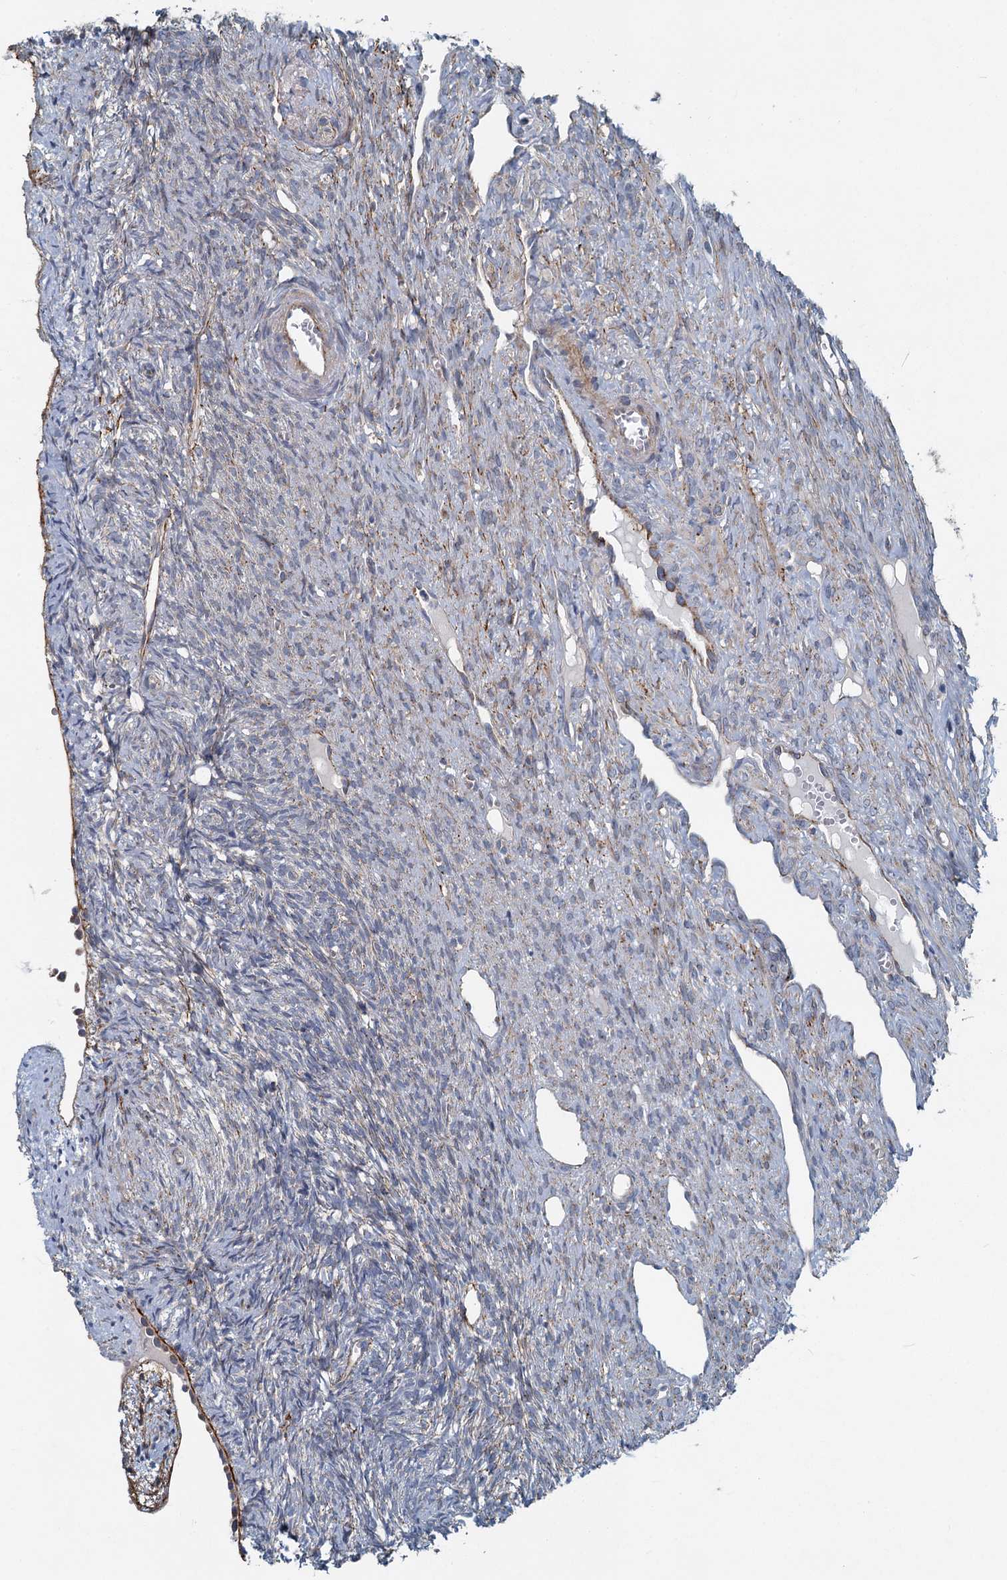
{"staining": {"intensity": "moderate", "quantity": "<25%", "location": "cytoplasmic/membranous"}, "tissue": "ovary", "cell_type": "Ovarian stroma cells", "image_type": "normal", "snomed": [{"axis": "morphology", "description": "Normal tissue, NOS"}, {"axis": "topography", "description": "Ovary"}], "caption": "Moderate cytoplasmic/membranous positivity is seen in about <25% of ovarian stroma cells in unremarkable ovary.", "gene": "ADCY2", "patient": {"sex": "female", "age": 51}}